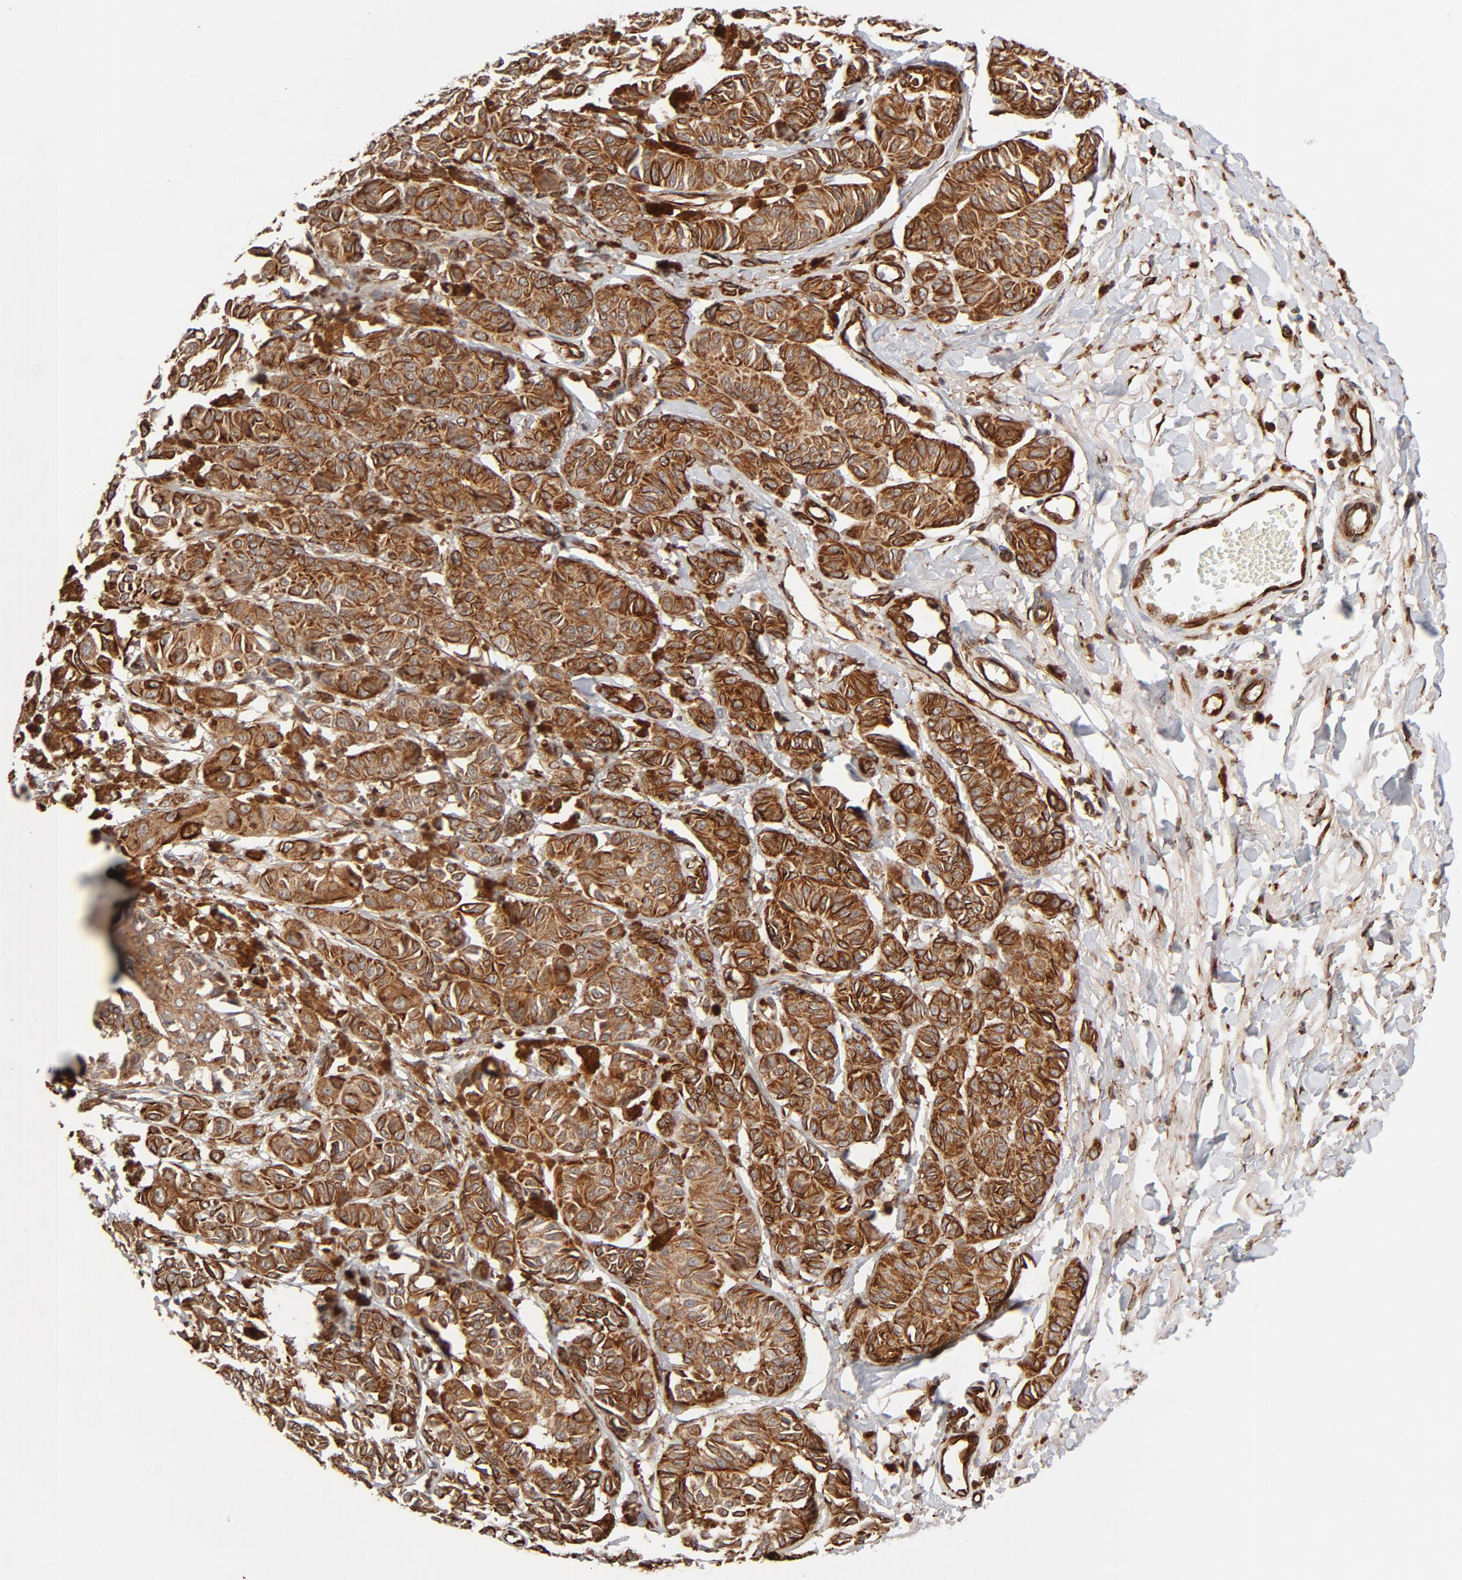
{"staining": {"intensity": "strong", "quantity": ">75%", "location": "cytoplasmic/membranous"}, "tissue": "melanoma", "cell_type": "Tumor cells", "image_type": "cancer", "snomed": [{"axis": "morphology", "description": "Malignant melanoma, NOS"}, {"axis": "topography", "description": "Skin"}], "caption": "DAB immunohistochemical staining of human melanoma exhibits strong cytoplasmic/membranous protein staining in about >75% of tumor cells. (DAB (3,3'-diaminobenzidine) IHC with brightfield microscopy, high magnification).", "gene": "DNAAF2", "patient": {"sex": "male", "age": 76}}